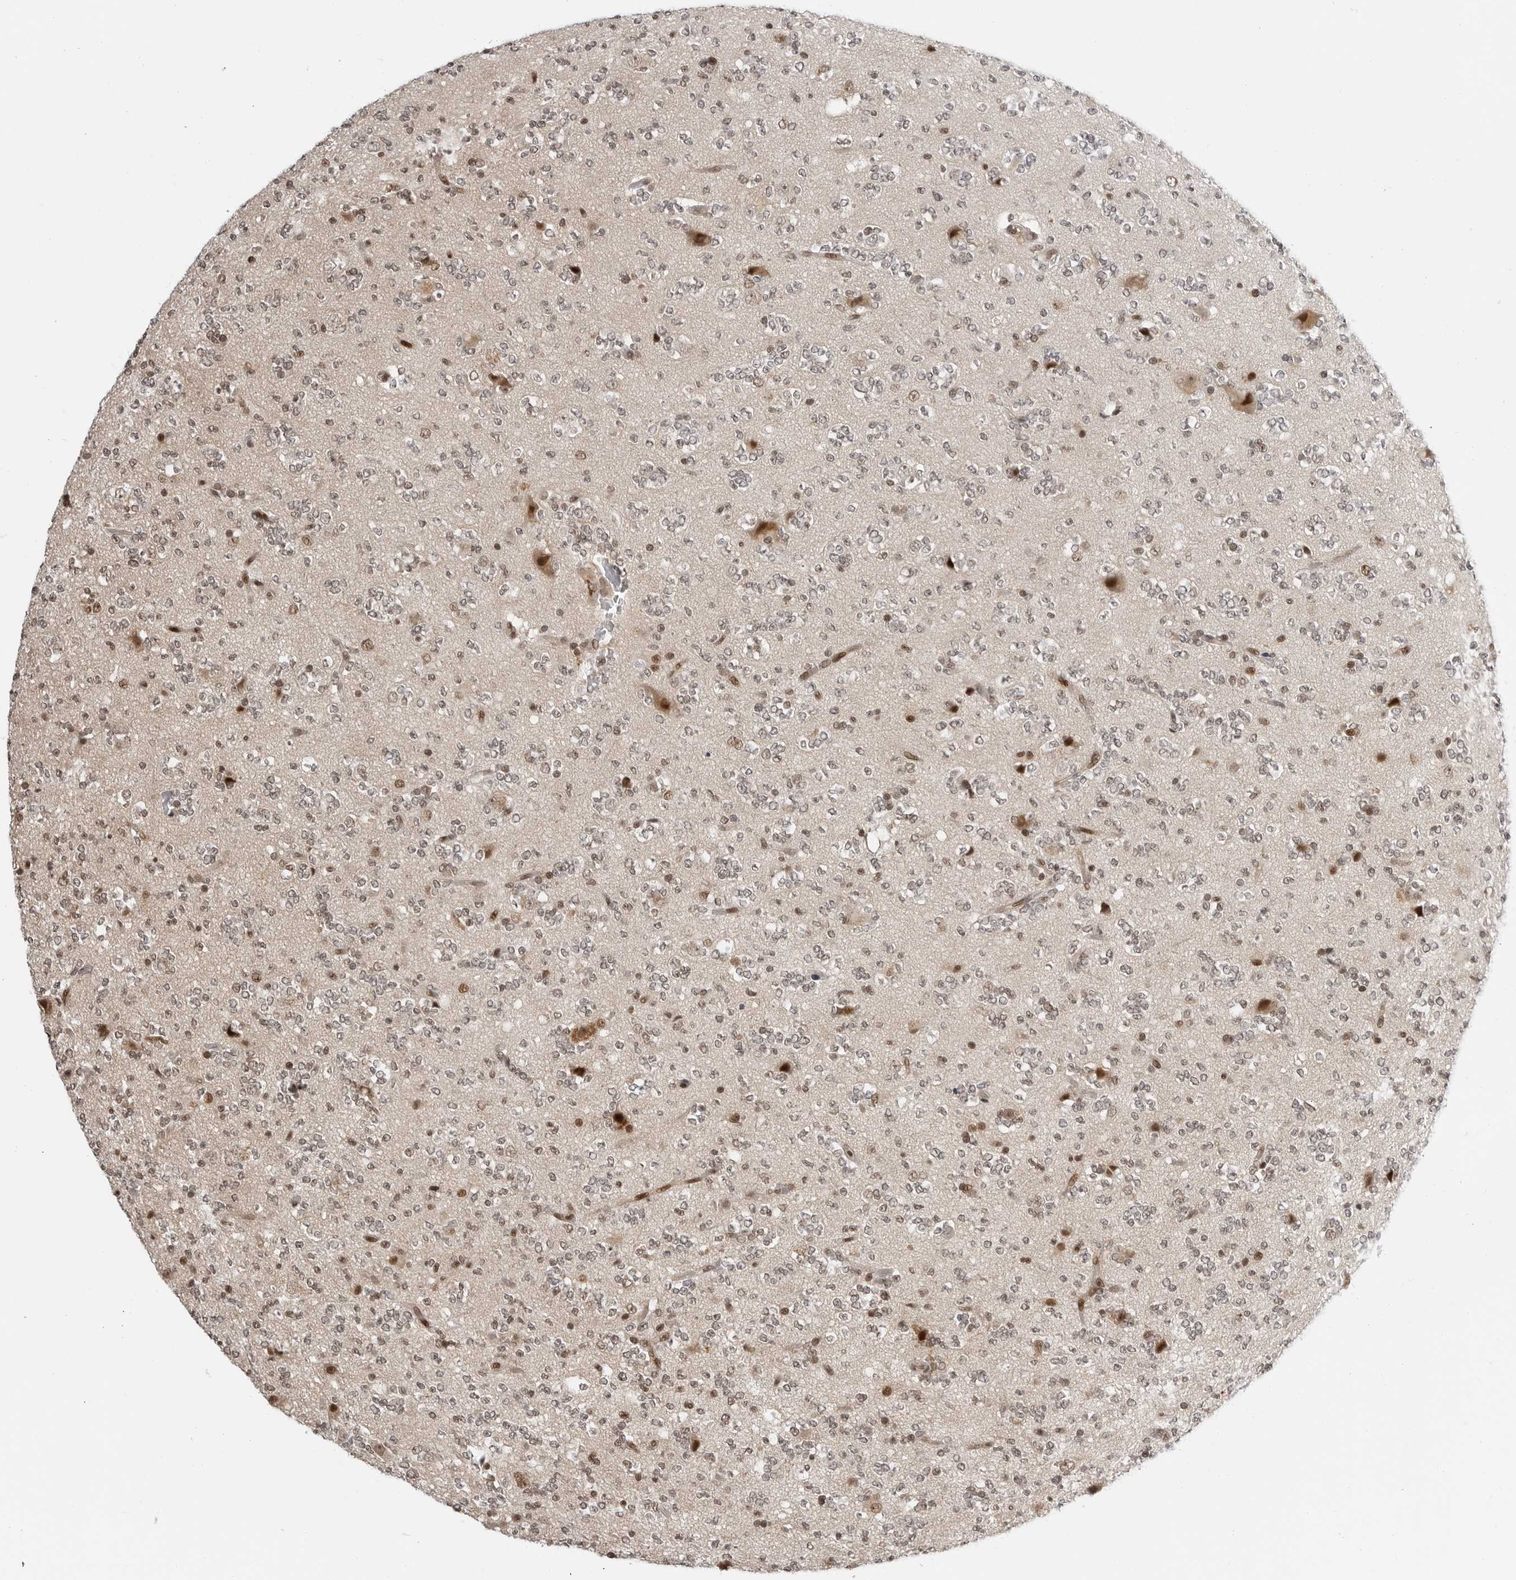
{"staining": {"intensity": "moderate", "quantity": "25%-75%", "location": "nuclear"}, "tissue": "glioma", "cell_type": "Tumor cells", "image_type": "cancer", "snomed": [{"axis": "morphology", "description": "Glioma, malignant, High grade"}, {"axis": "topography", "description": "Brain"}], "caption": "Immunohistochemical staining of human glioma demonstrates moderate nuclear protein staining in approximately 25%-75% of tumor cells. The protein is shown in brown color, while the nuclei are stained blue.", "gene": "C8orf33", "patient": {"sex": "female", "age": 62}}